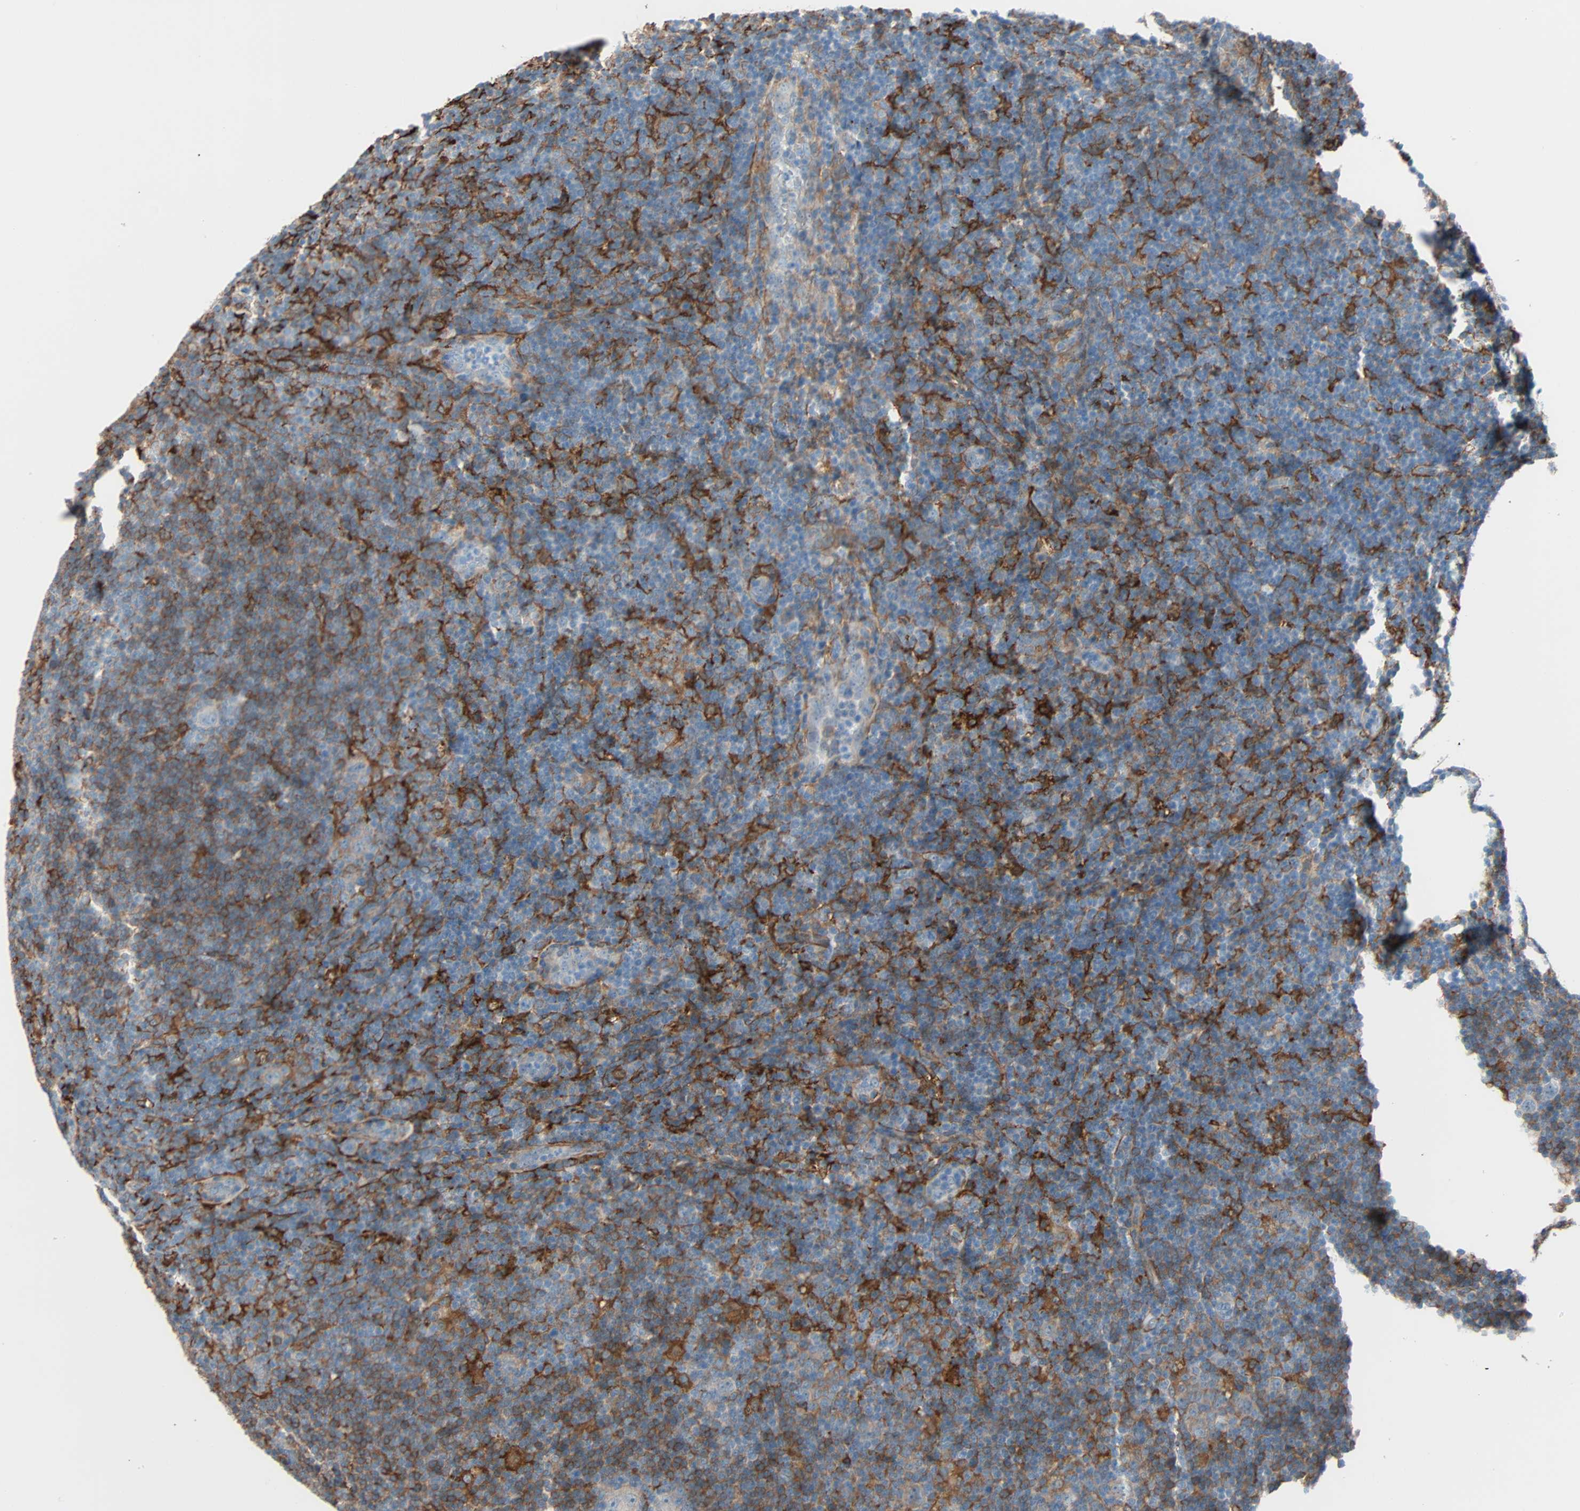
{"staining": {"intensity": "weak", "quantity": ">75%", "location": "cytoplasmic/membranous"}, "tissue": "lymphoma", "cell_type": "Tumor cells", "image_type": "cancer", "snomed": [{"axis": "morphology", "description": "Hodgkin's disease, NOS"}, {"axis": "topography", "description": "Lymph node"}], "caption": "Brown immunohistochemical staining in lymphoma reveals weak cytoplasmic/membranous staining in about >75% of tumor cells.", "gene": "EPB41L2", "patient": {"sex": "female", "age": 57}}